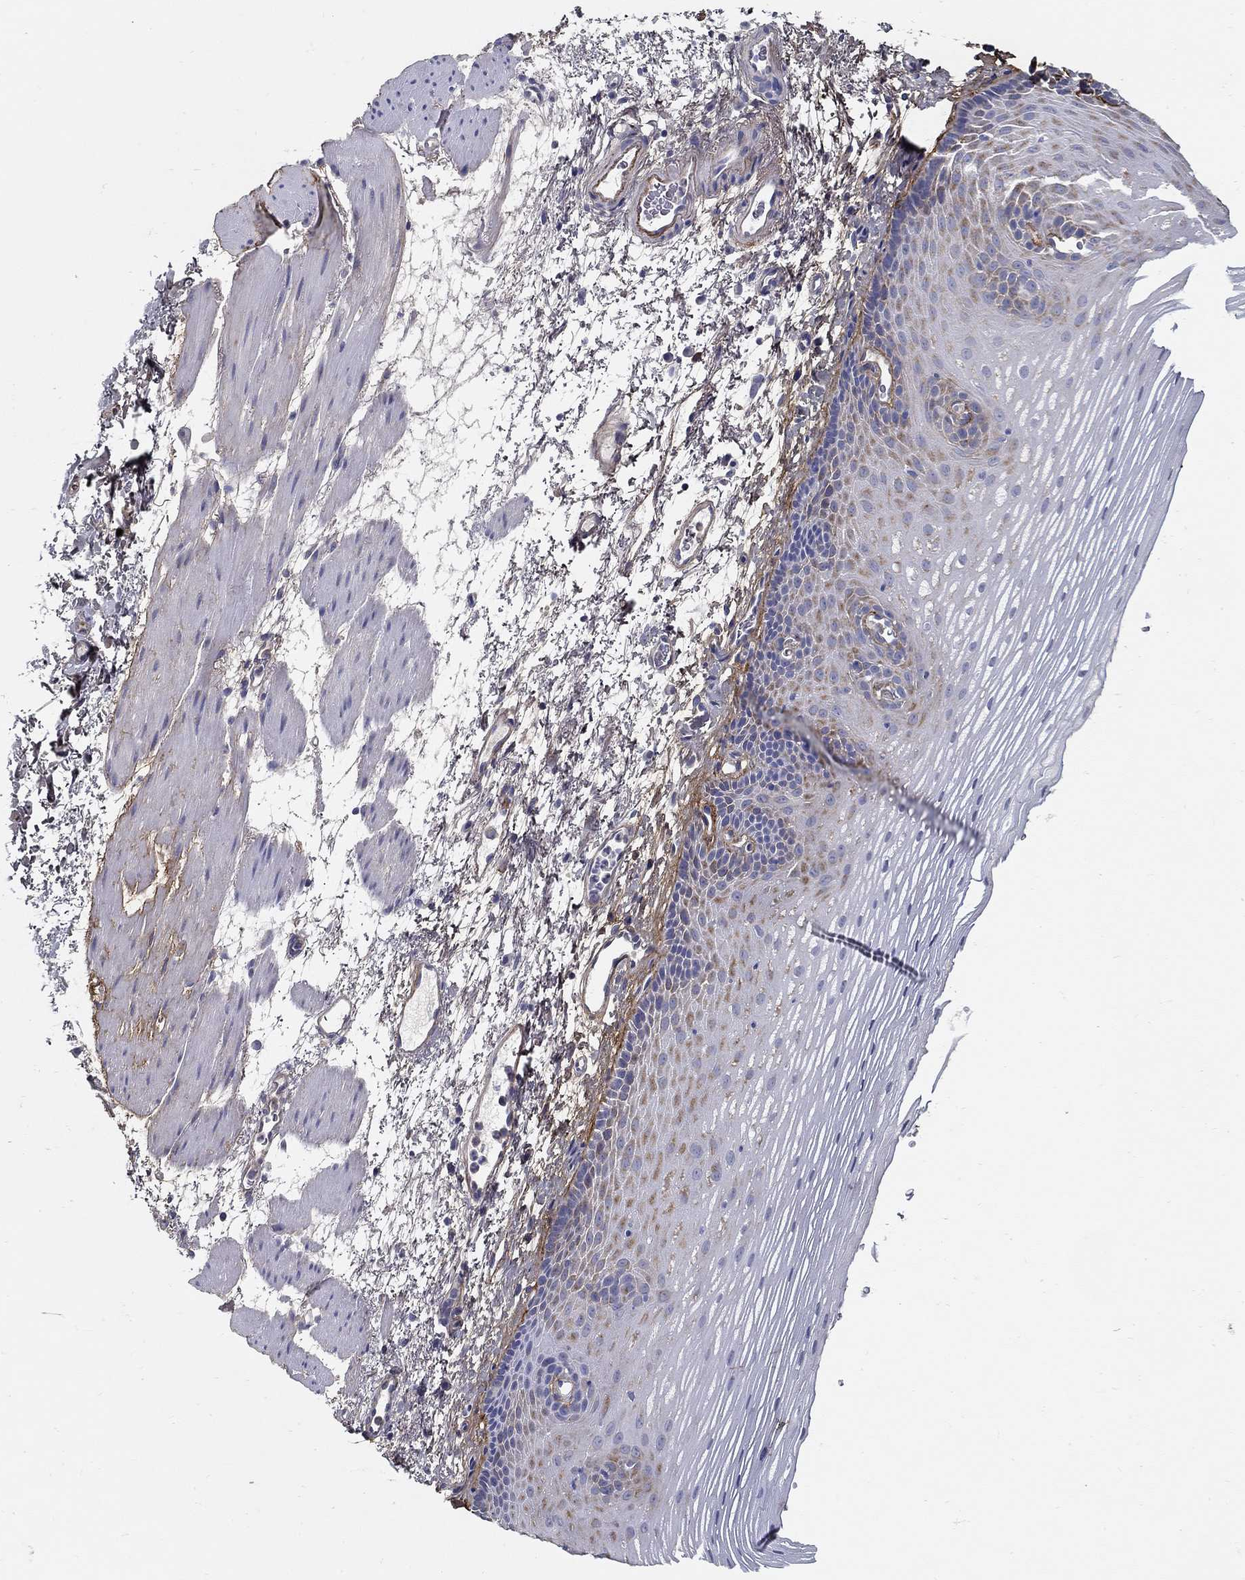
{"staining": {"intensity": "moderate", "quantity": "25%-75%", "location": "cytoplasmic/membranous"}, "tissue": "esophagus", "cell_type": "Squamous epithelial cells", "image_type": "normal", "snomed": [{"axis": "morphology", "description": "Normal tissue, NOS"}, {"axis": "topography", "description": "Esophagus"}], "caption": "Human esophagus stained for a protein (brown) reveals moderate cytoplasmic/membranous positive staining in about 25%-75% of squamous epithelial cells.", "gene": "TGFBI", "patient": {"sex": "male", "age": 76}}